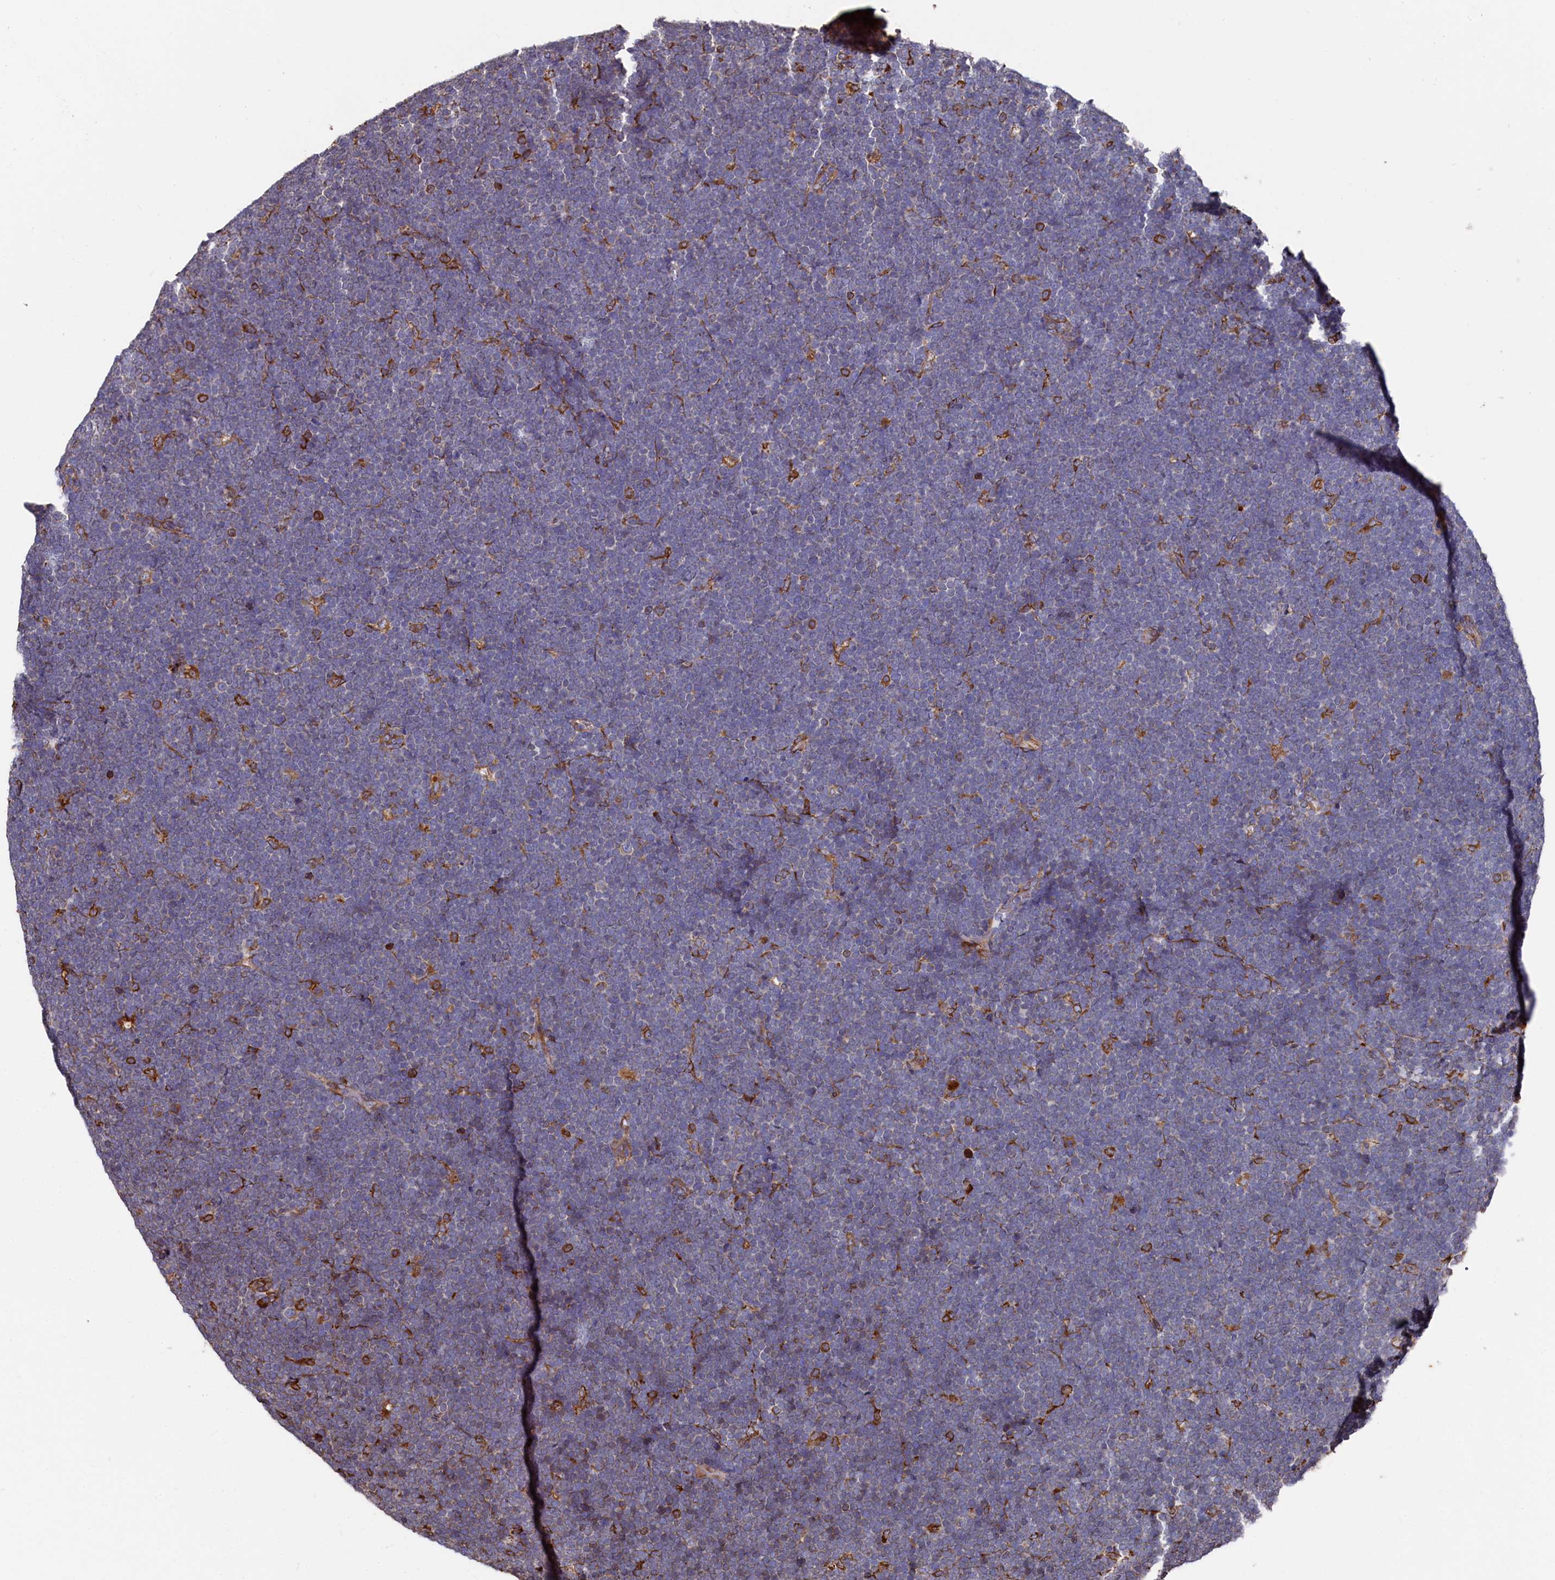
{"staining": {"intensity": "negative", "quantity": "none", "location": "none"}, "tissue": "lymphoma", "cell_type": "Tumor cells", "image_type": "cancer", "snomed": [{"axis": "morphology", "description": "Malignant lymphoma, non-Hodgkin's type, High grade"}, {"axis": "topography", "description": "Lymph node"}], "caption": "This image is of high-grade malignant lymphoma, non-Hodgkin's type stained with immunohistochemistry (IHC) to label a protein in brown with the nuclei are counter-stained blue. There is no positivity in tumor cells.", "gene": "NEURL1B", "patient": {"sex": "male", "age": 13}}